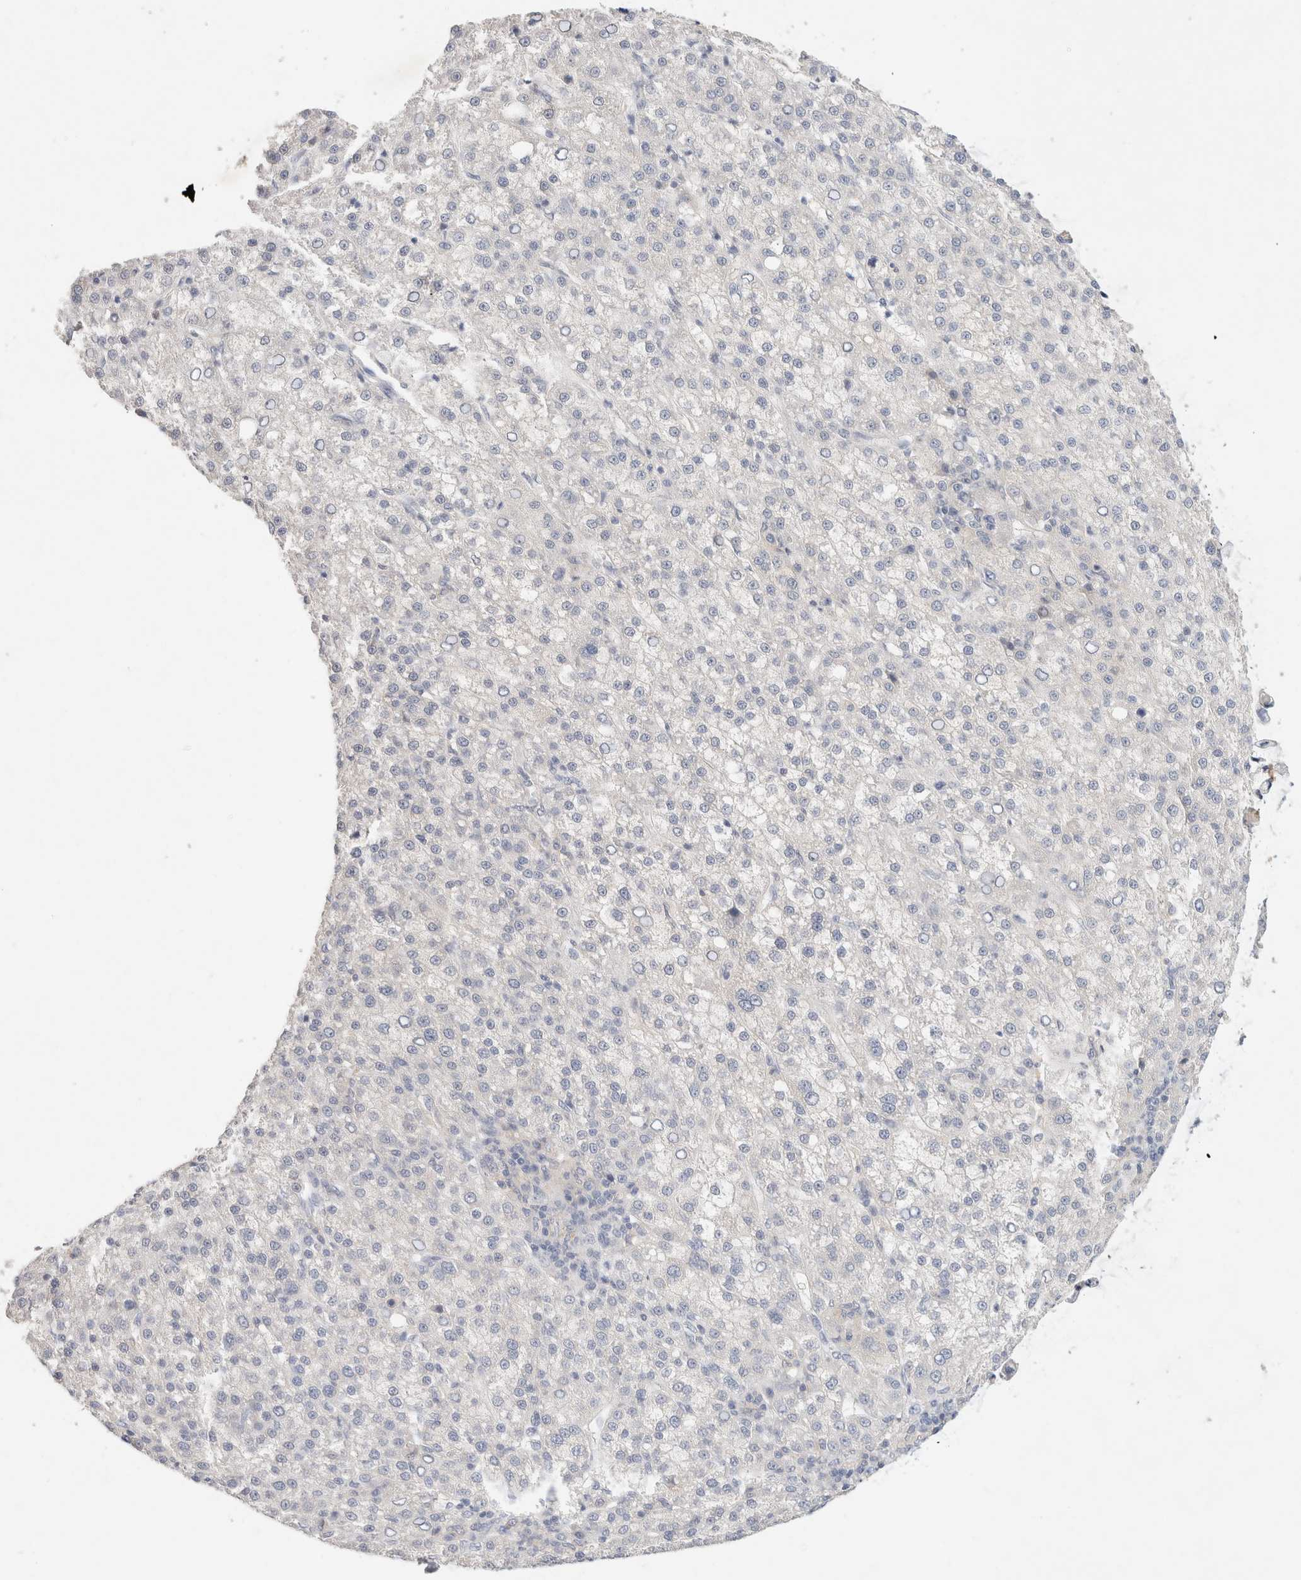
{"staining": {"intensity": "negative", "quantity": "none", "location": "none"}, "tissue": "liver cancer", "cell_type": "Tumor cells", "image_type": "cancer", "snomed": [{"axis": "morphology", "description": "Carcinoma, Hepatocellular, NOS"}, {"axis": "topography", "description": "Liver"}], "caption": "An IHC image of liver cancer is shown. There is no staining in tumor cells of liver cancer.", "gene": "MPP2", "patient": {"sex": "female", "age": 58}}